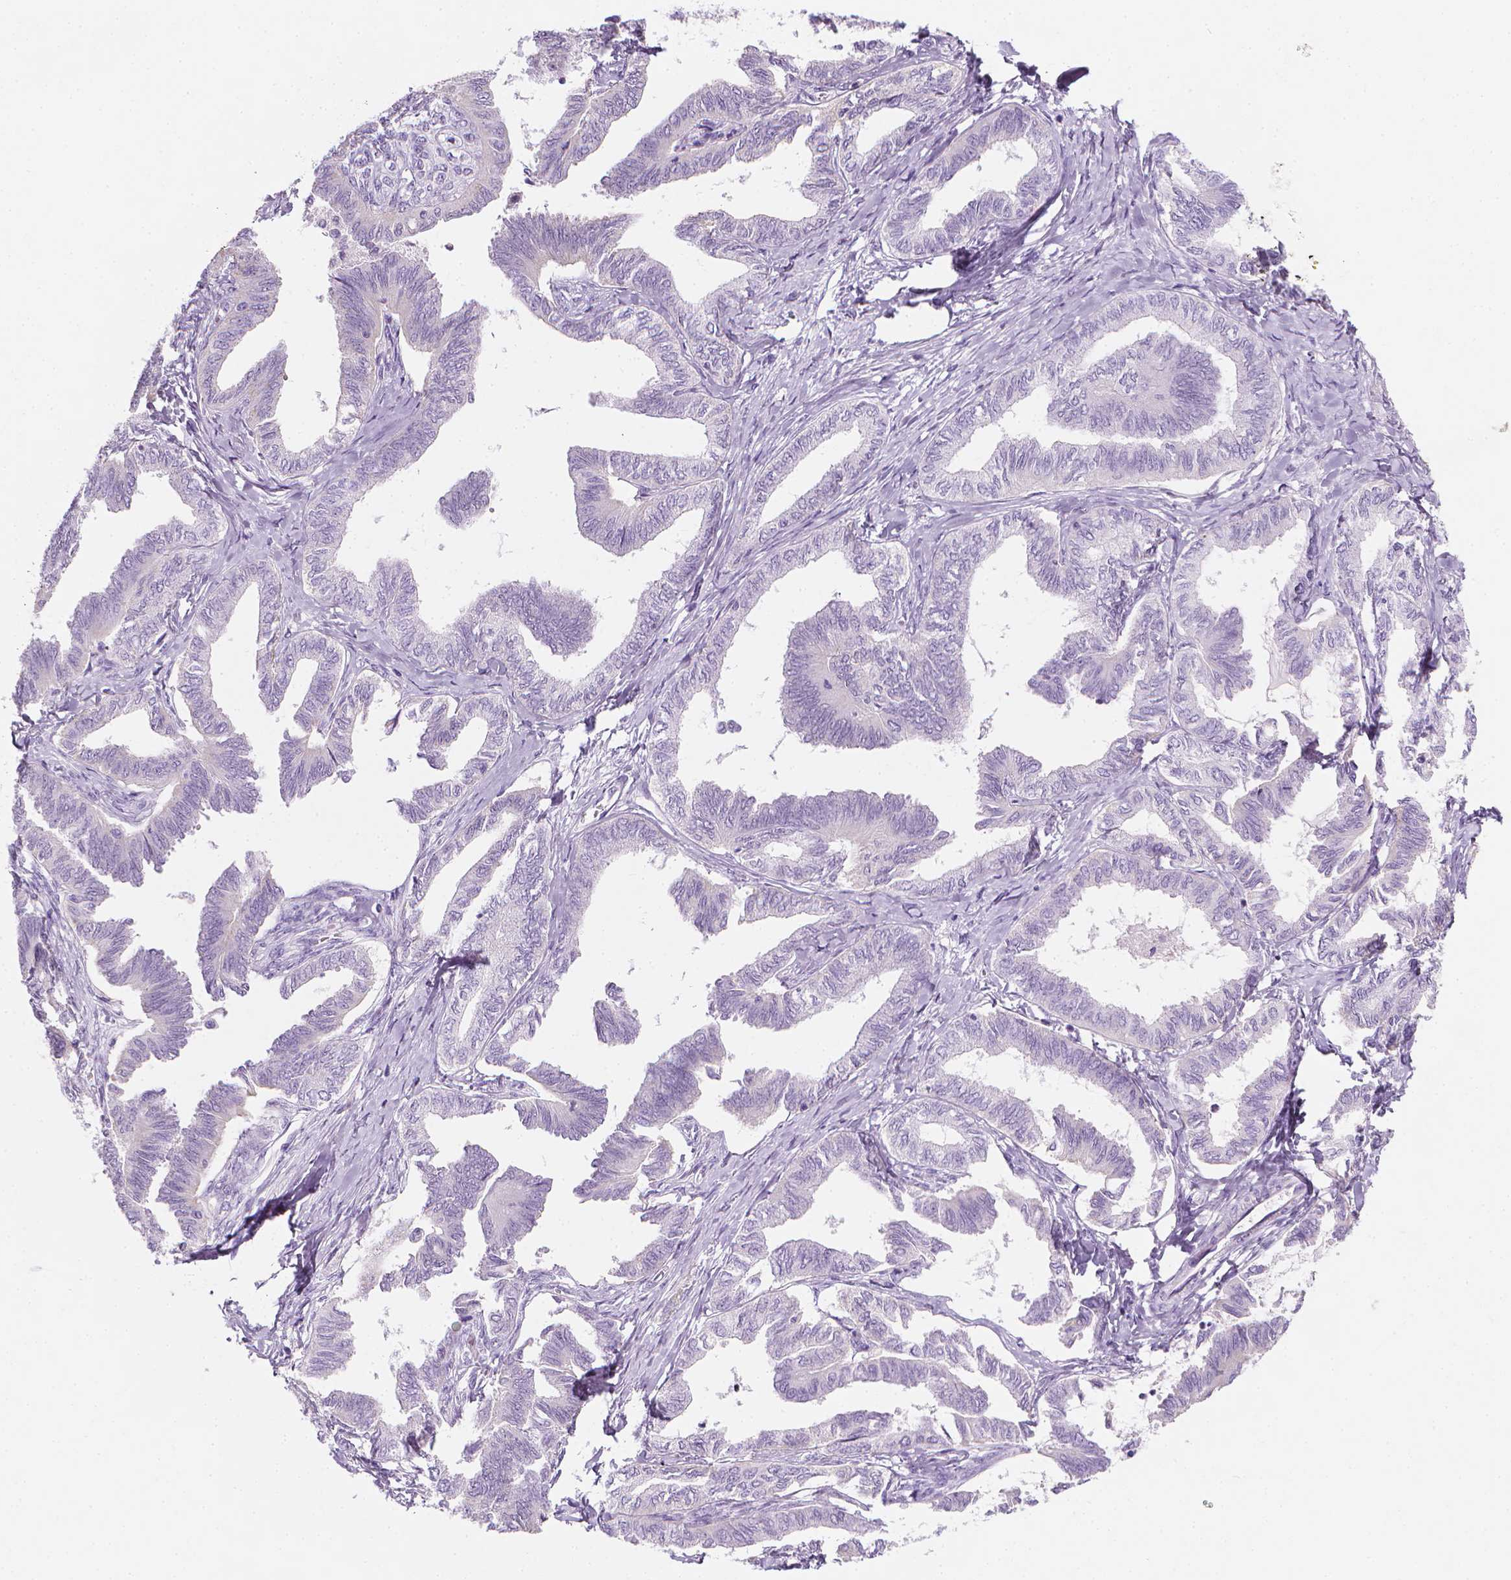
{"staining": {"intensity": "negative", "quantity": "none", "location": "none"}, "tissue": "ovarian cancer", "cell_type": "Tumor cells", "image_type": "cancer", "snomed": [{"axis": "morphology", "description": "Carcinoma, endometroid"}, {"axis": "topography", "description": "Ovary"}], "caption": "Tumor cells are negative for protein expression in human ovarian cancer. (Brightfield microscopy of DAB IHC at high magnification).", "gene": "DCAF8L1", "patient": {"sex": "female", "age": 70}}